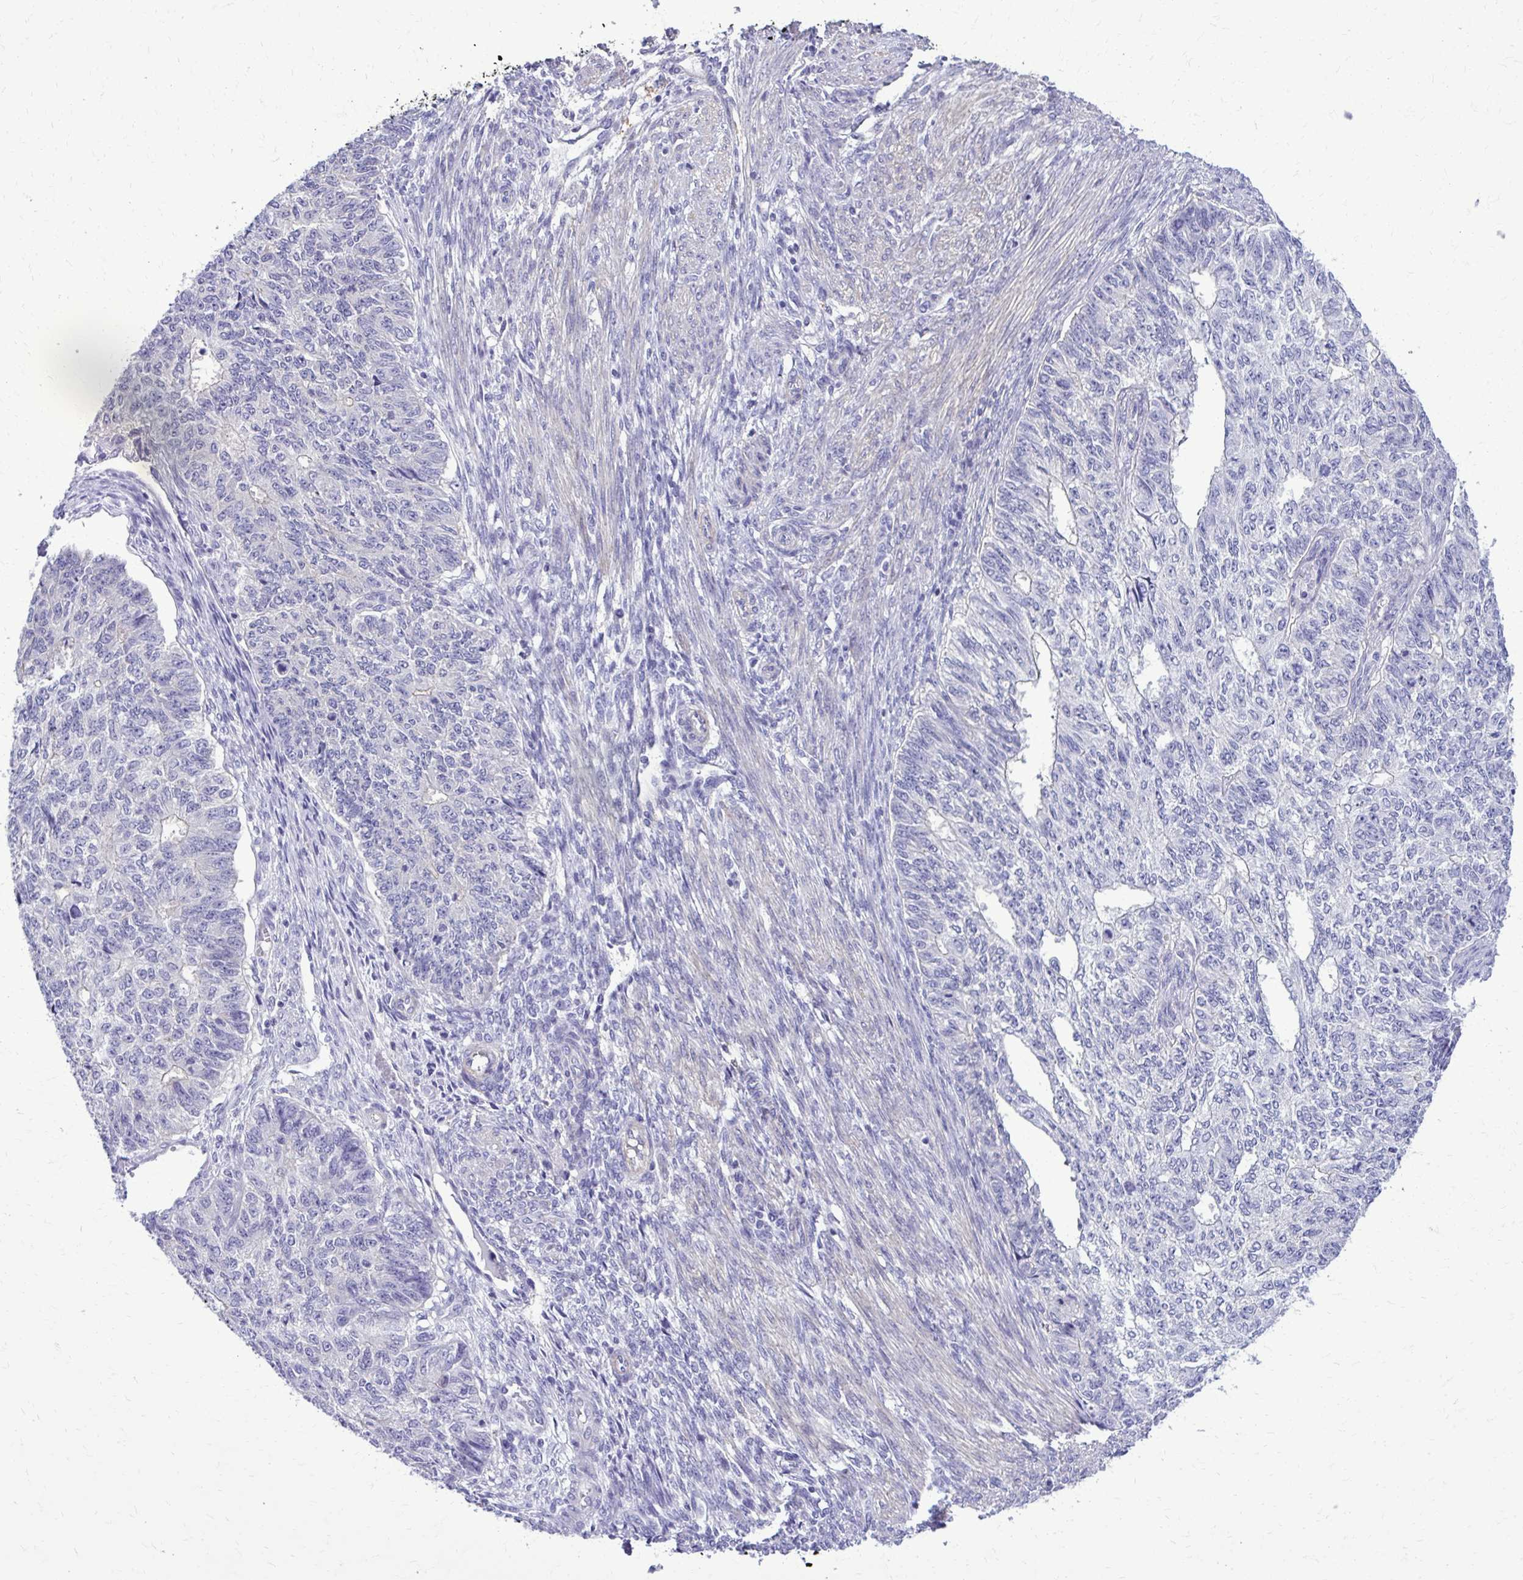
{"staining": {"intensity": "negative", "quantity": "none", "location": "none"}, "tissue": "endometrial cancer", "cell_type": "Tumor cells", "image_type": "cancer", "snomed": [{"axis": "morphology", "description": "Adenocarcinoma, NOS"}, {"axis": "topography", "description": "Endometrium"}], "caption": "DAB immunohistochemical staining of human endometrial adenocarcinoma shows no significant positivity in tumor cells. The staining was performed using DAB (3,3'-diaminobenzidine) to visualize the protein expression in brown, while the nuclei were stained in blue with hematoxylin (Magnification: 20x).", "gene": "RASL11B", "patient": {"sex": "female", "age": 32}}